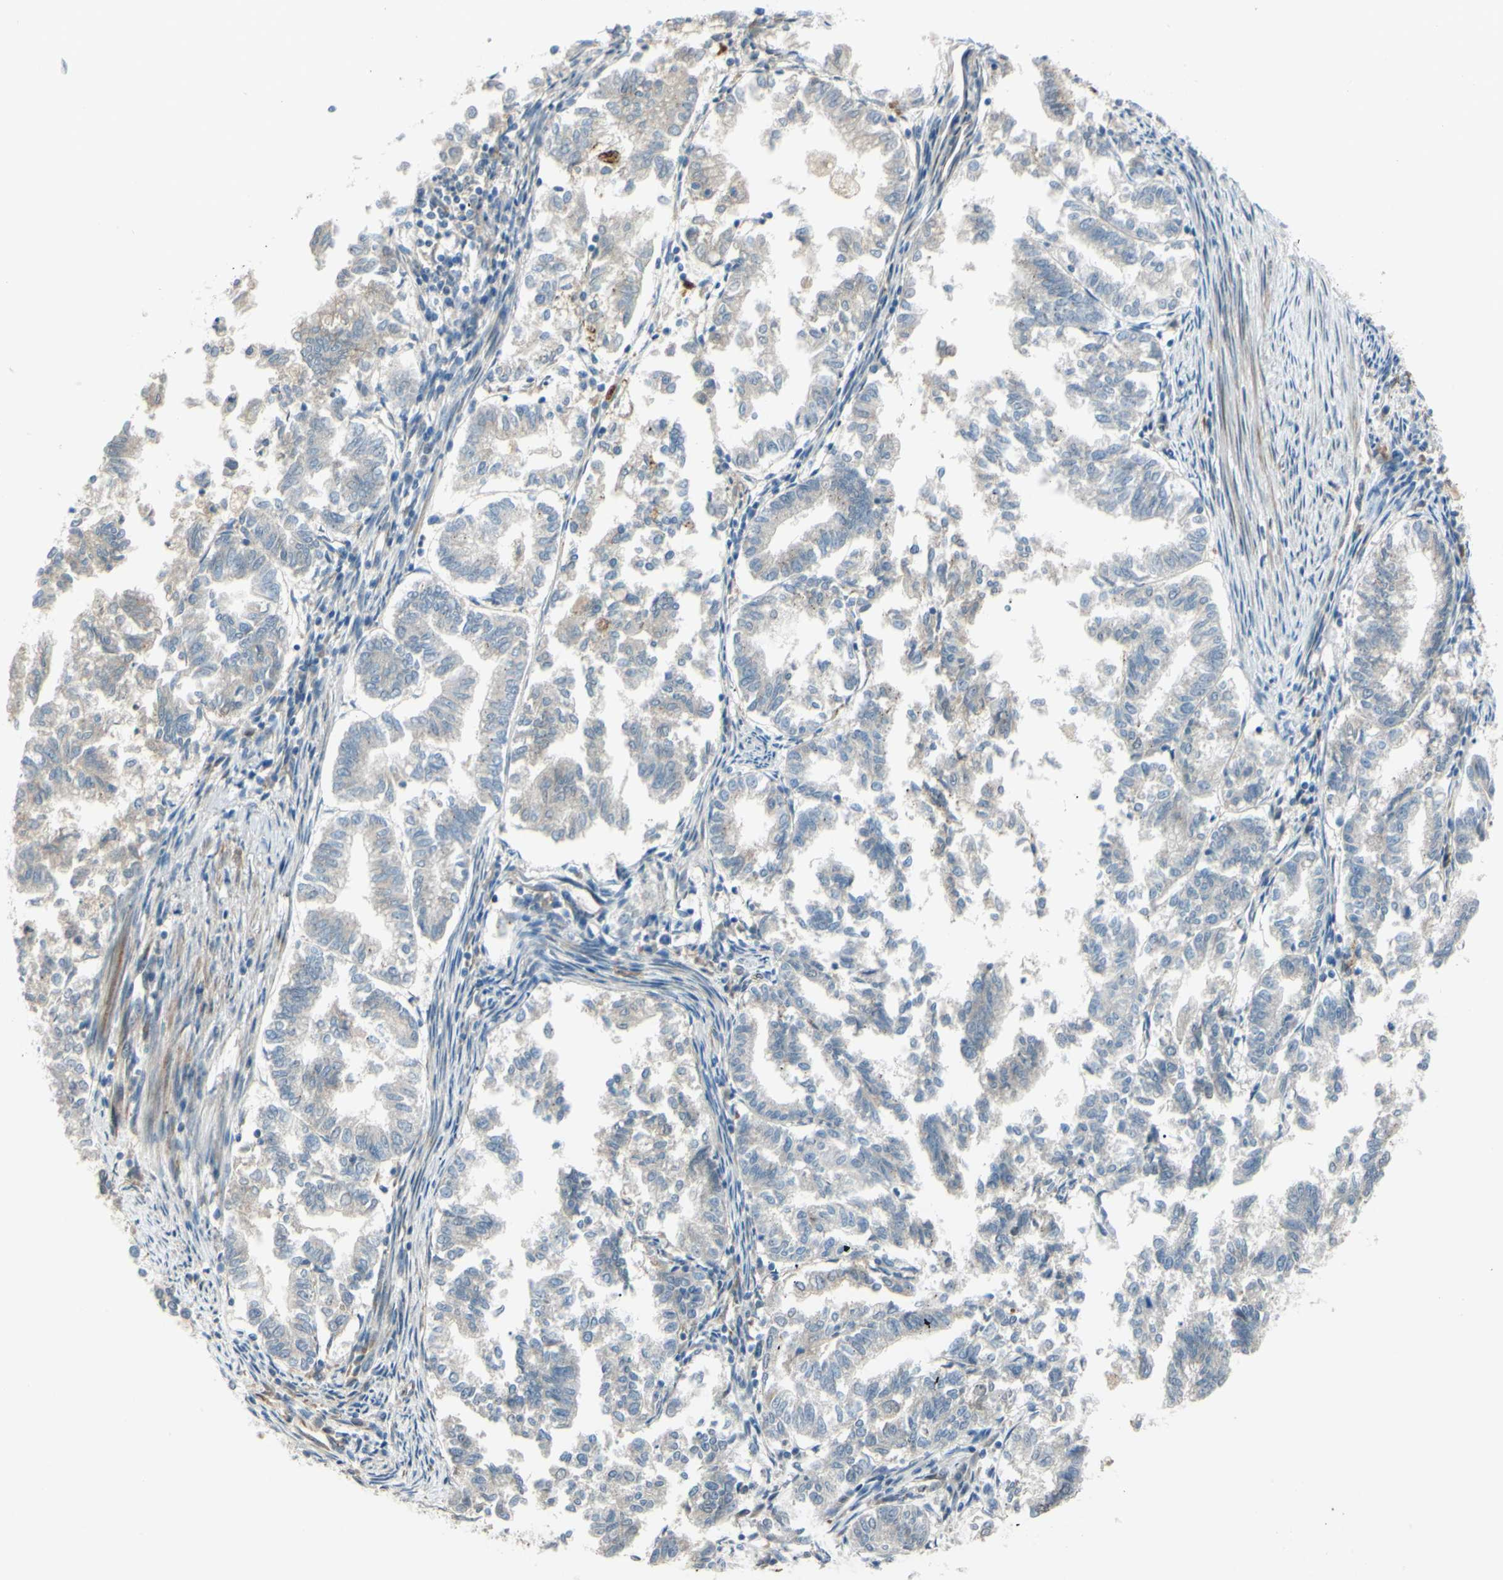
{"staining": {"intensity": "negative", "quantity": "none", "location": "none"}, "tissue": "endometrial cancer", "cell_type": "Tumor cells", "image_type": "cancer", "snomed": [{"axis": "morphology", "description": "Necrosis, NOS"}, {"axis": "morphology", "description": "Adenocarcinoma, NOS"}, {"axis": "topography", "description": "Endometrium"}], "caption": "Tumor cells are negative for protein expression in human endometrial cancer (adenocarcinoma). (IHC, brightfield microscopy, high magnification).", "gene": "FGFR2", "patient": {"sex": "female", "age": 79}}